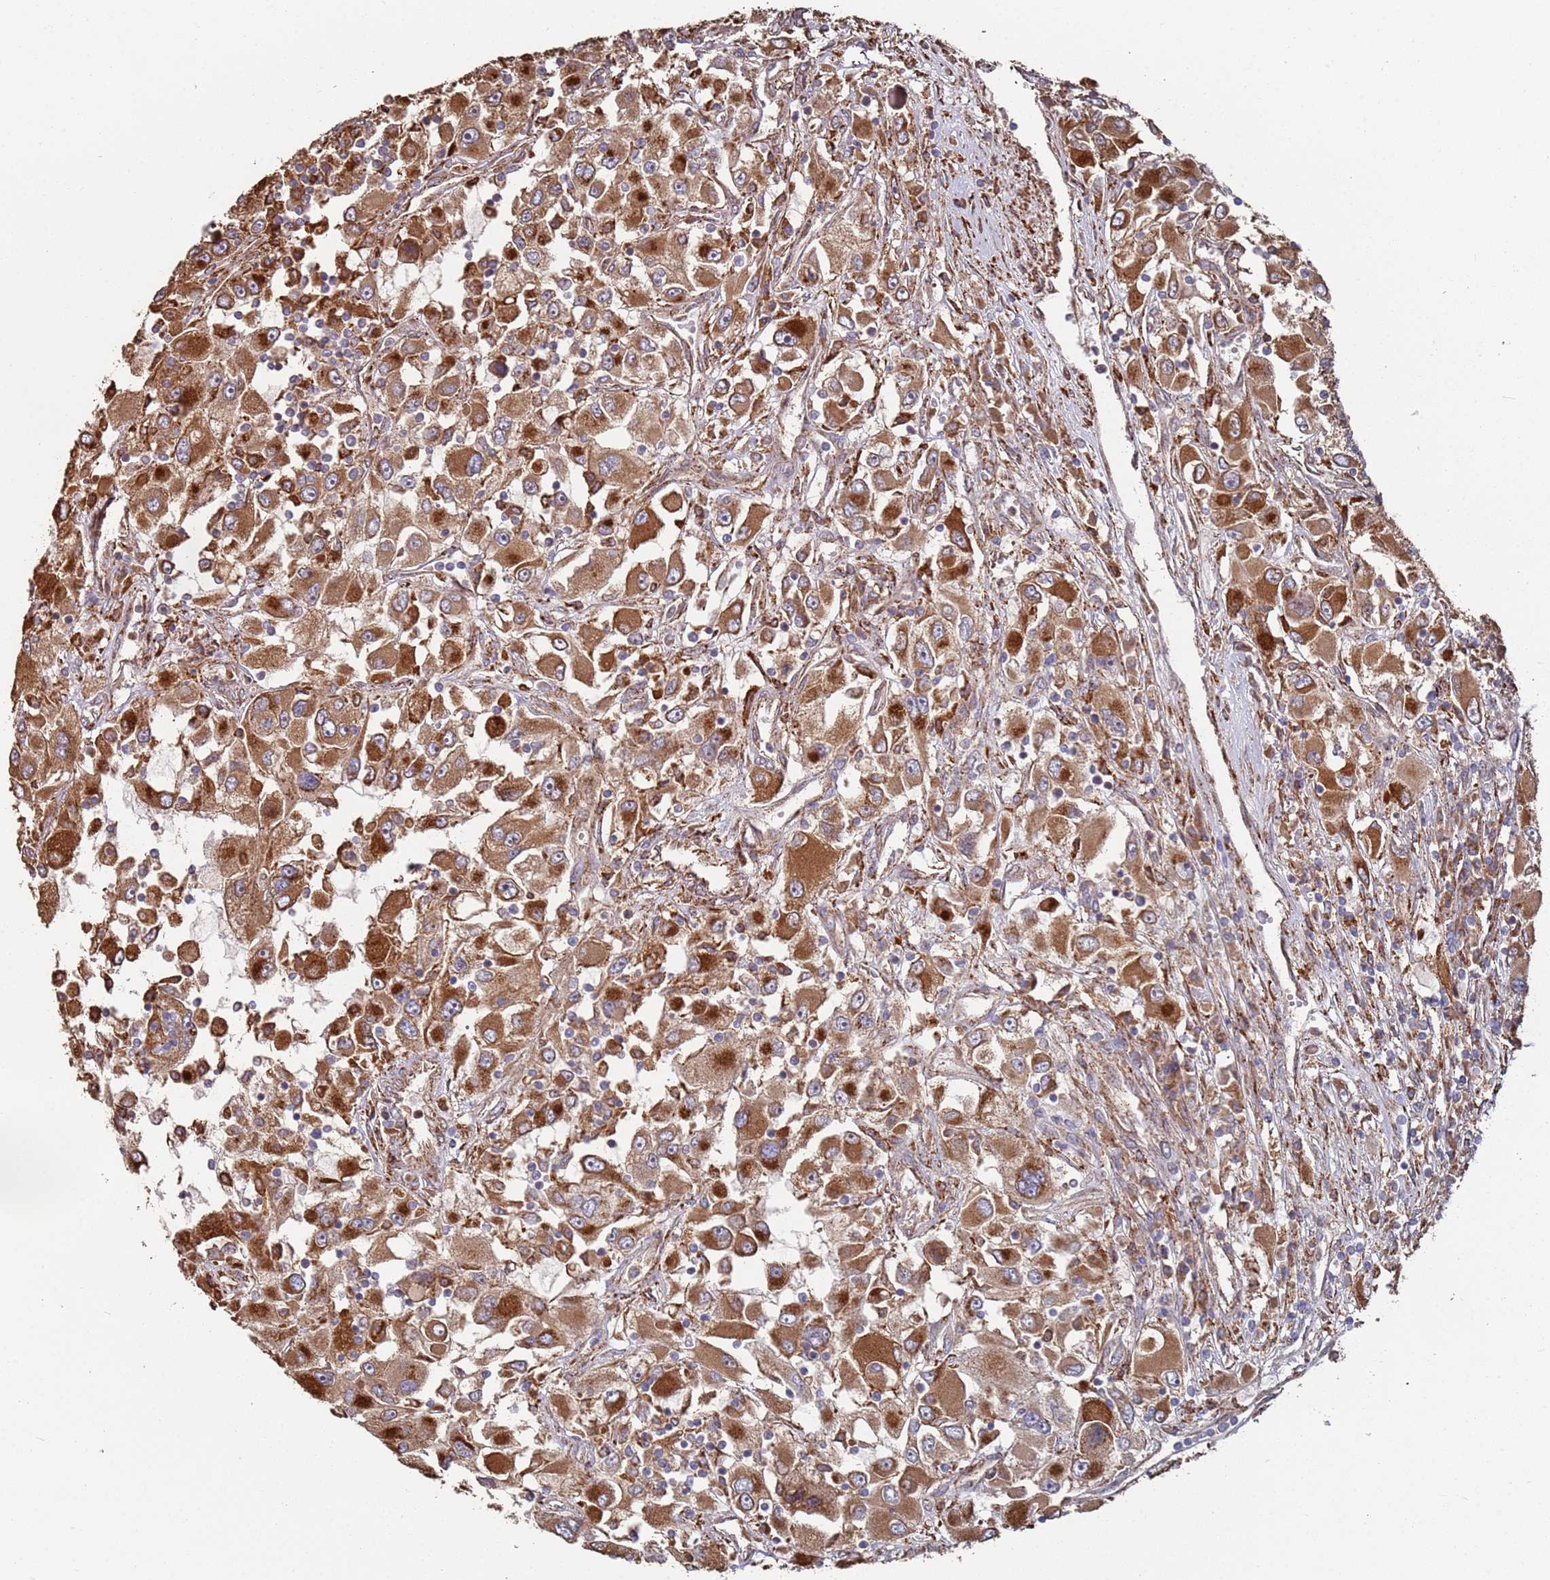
{"staining": {"intensity": "strong", "quantity": ">75%", "location": "cytoplasmic/membranous"}, "tissue": "renal cancer", "cell_type": "Tumor cells", "image_type": "cancer", "snomed": [{"axis": "morphology", "description": "Adenocarcinoma, NOS"}, {"axis": "topography", "description": "Kidney"}], "caption": "The histopathology image exhibits immunohistochemical staining of renal cancer. There is strong cytoplasmic/membranous staining is identified in about >75% of tumor cells.", "gene": "LACC1", "patient": {"sex": "female", "age": 52}}